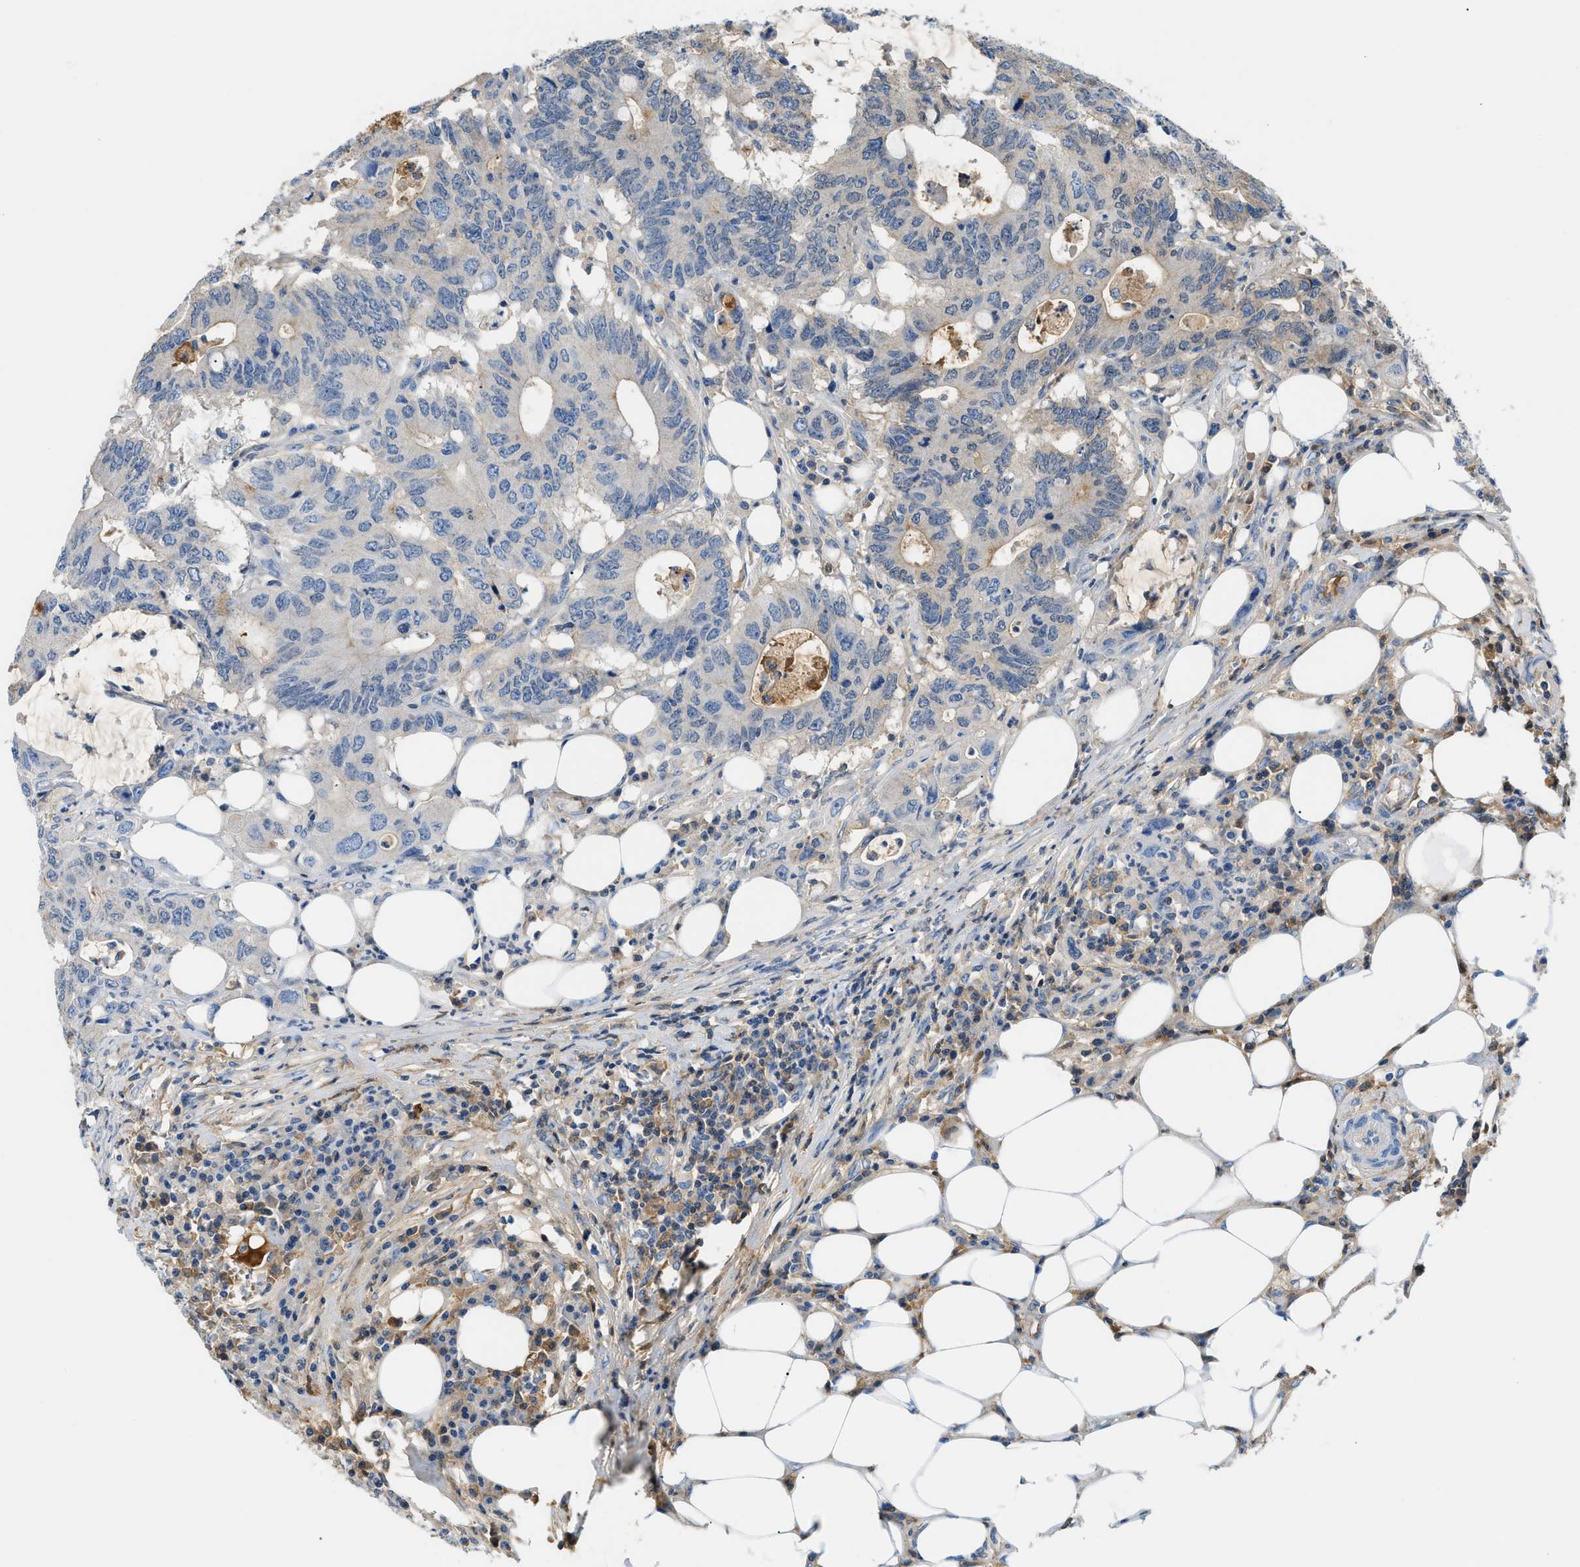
{"staining": {"intensity": "weak", "quantity": "<25%", "location": "cytoplasmic/membranous"}, "tissue": "colorectal cancer", "cell_type": "Tumor cells", "image_type": "cancer", "snomed": [{"axis": "morphology", "description": "Adenocarcinoma, NOS"}, {"axis": "topography", "description": "Colon"}], "caption": "Immunohistochemistry (IHC) micrograph of adenocarcinoma (colorectal) stained for a protein (brown), which exhibits no staining in tumor cells.", "gene": "CFI", "patient": {"sex": "male", "age": 71}}